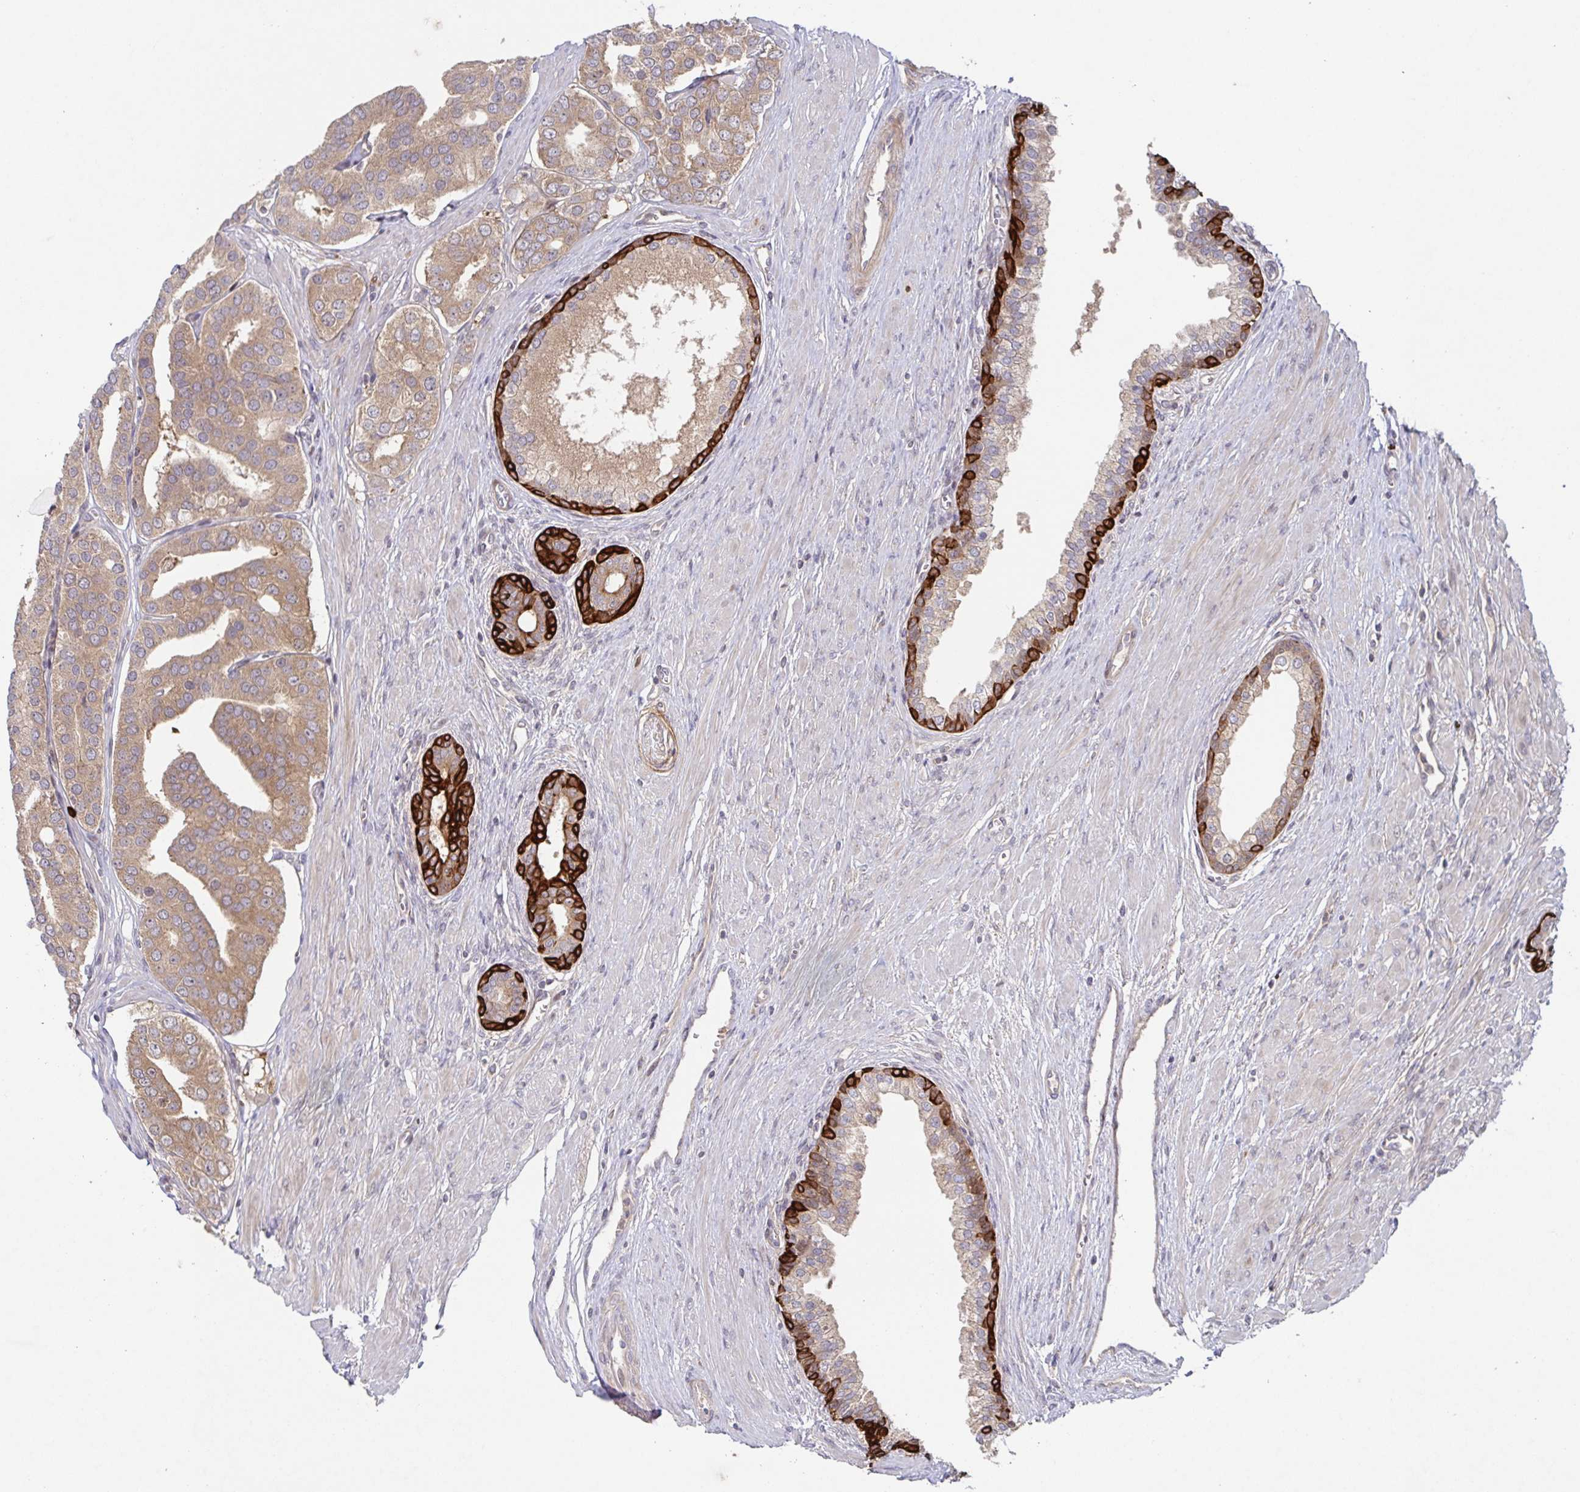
{"staining": {"intensity": "moderate", "quantity": ">75%", "location": "cytoplasmic/membranous"}, "tissue": "prostate cancer", "cell_type": "Tumor cells", "image_type": "cancer", "snomed": [{"axis": "morphology", "description": "Adenocarcinoma, High grade"}, {"axis": "topography", "description": "Prostate"}], "caption": "Moderate cytoplasmic/membranous expression is present in approximately >75% of tumor cells in prostate cancer (adenocarcinoma (high-grade)).", "gene": "AACS", "patient": {"sex": "male", "age": 58}}